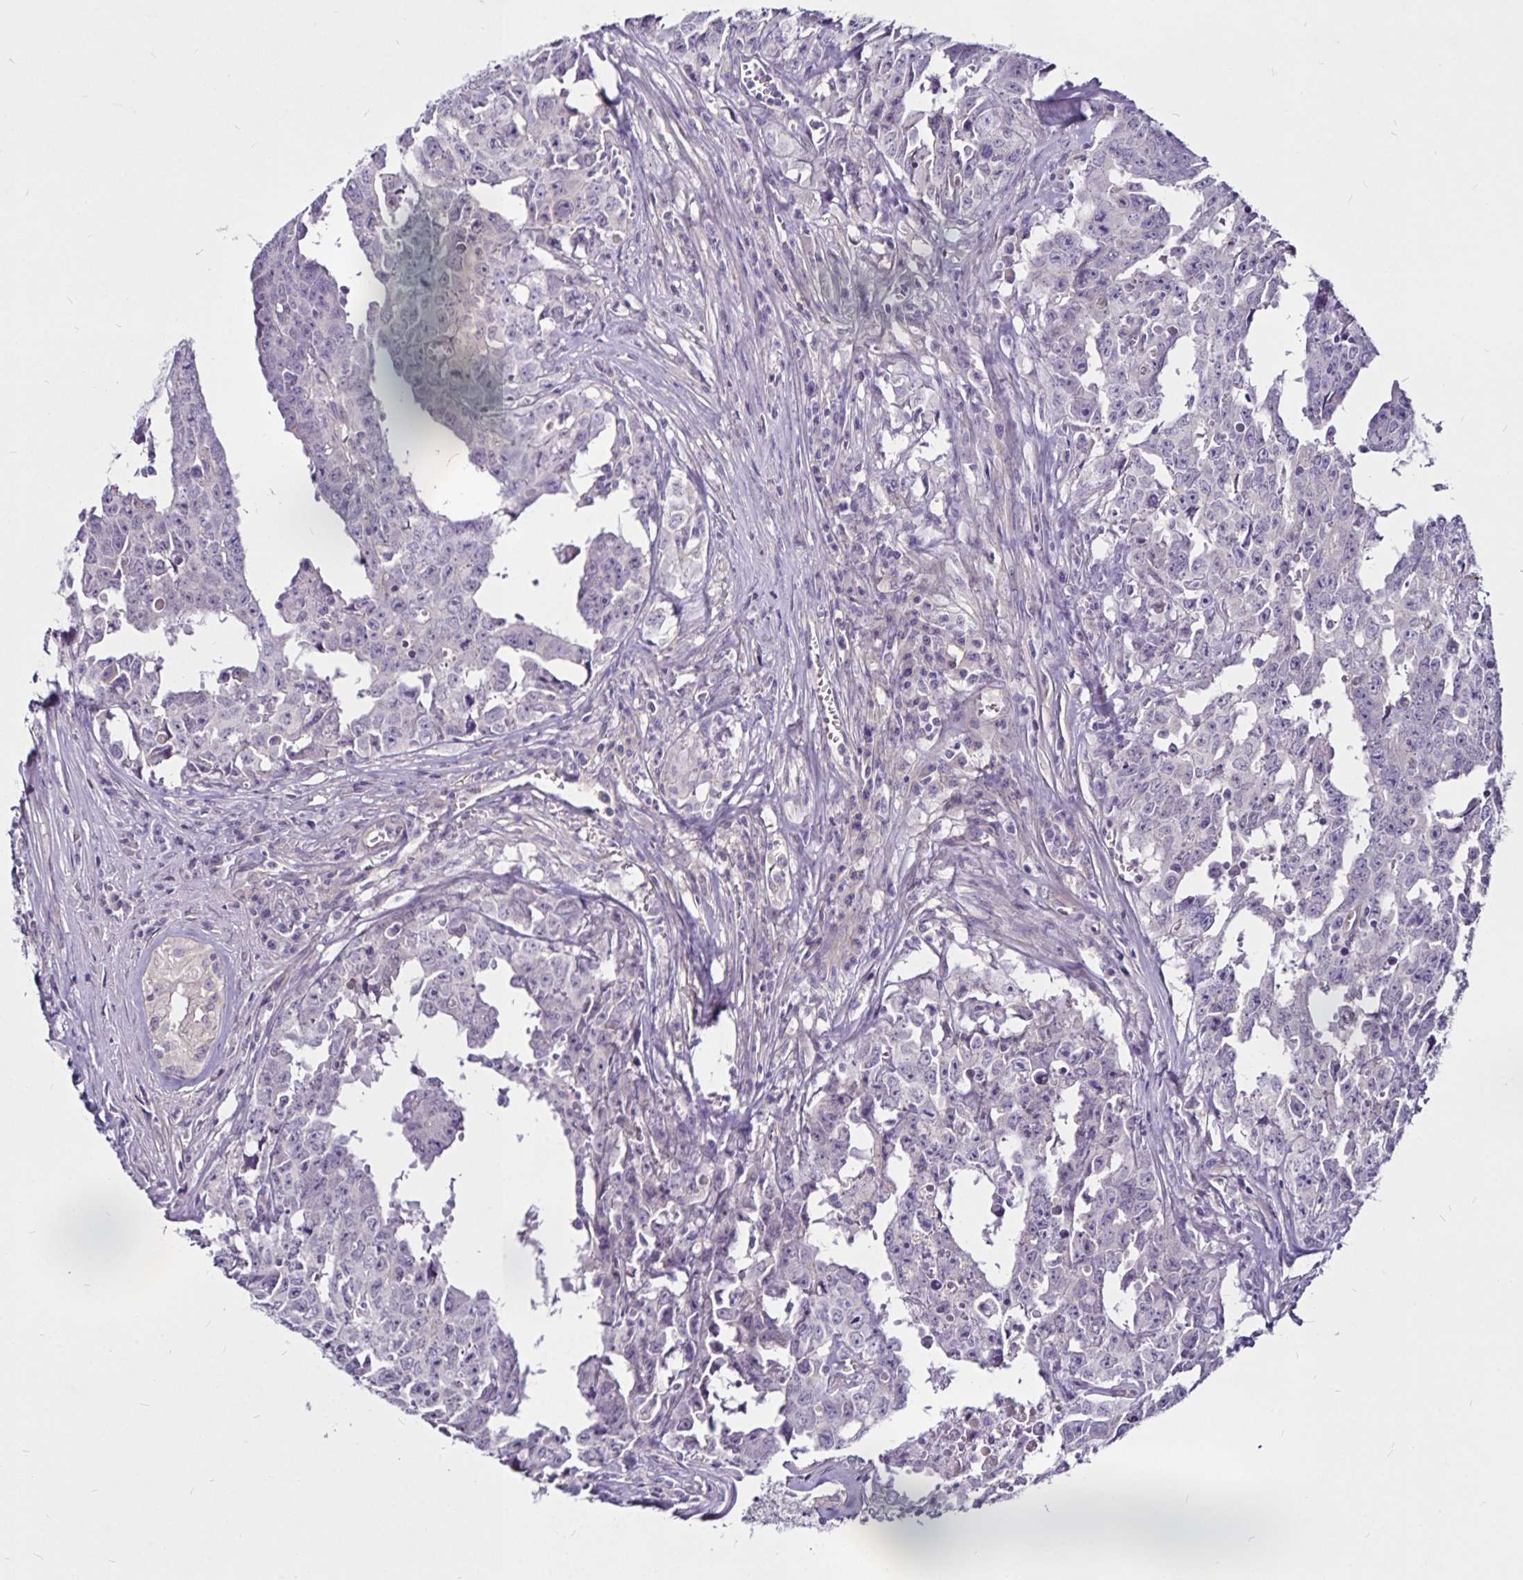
{"staining": {"intensity": "negative", "quantity": "none", "location": "none"}, "tissue": "testis cancer", "cell_type": "Tumor cells", "image_type": "cancer", "snomed": [{"axis": "morphology", "description": "Carcinoma, Embryonal, NOS"}, {"axis": "topography", "description": "Testis"}], "caption": "Testis cancer was stained to show a protein in brown. There is no significant expression in tumor cells.", "gene": "GNG12", "patient": {"sex": "male", "age": 22}}